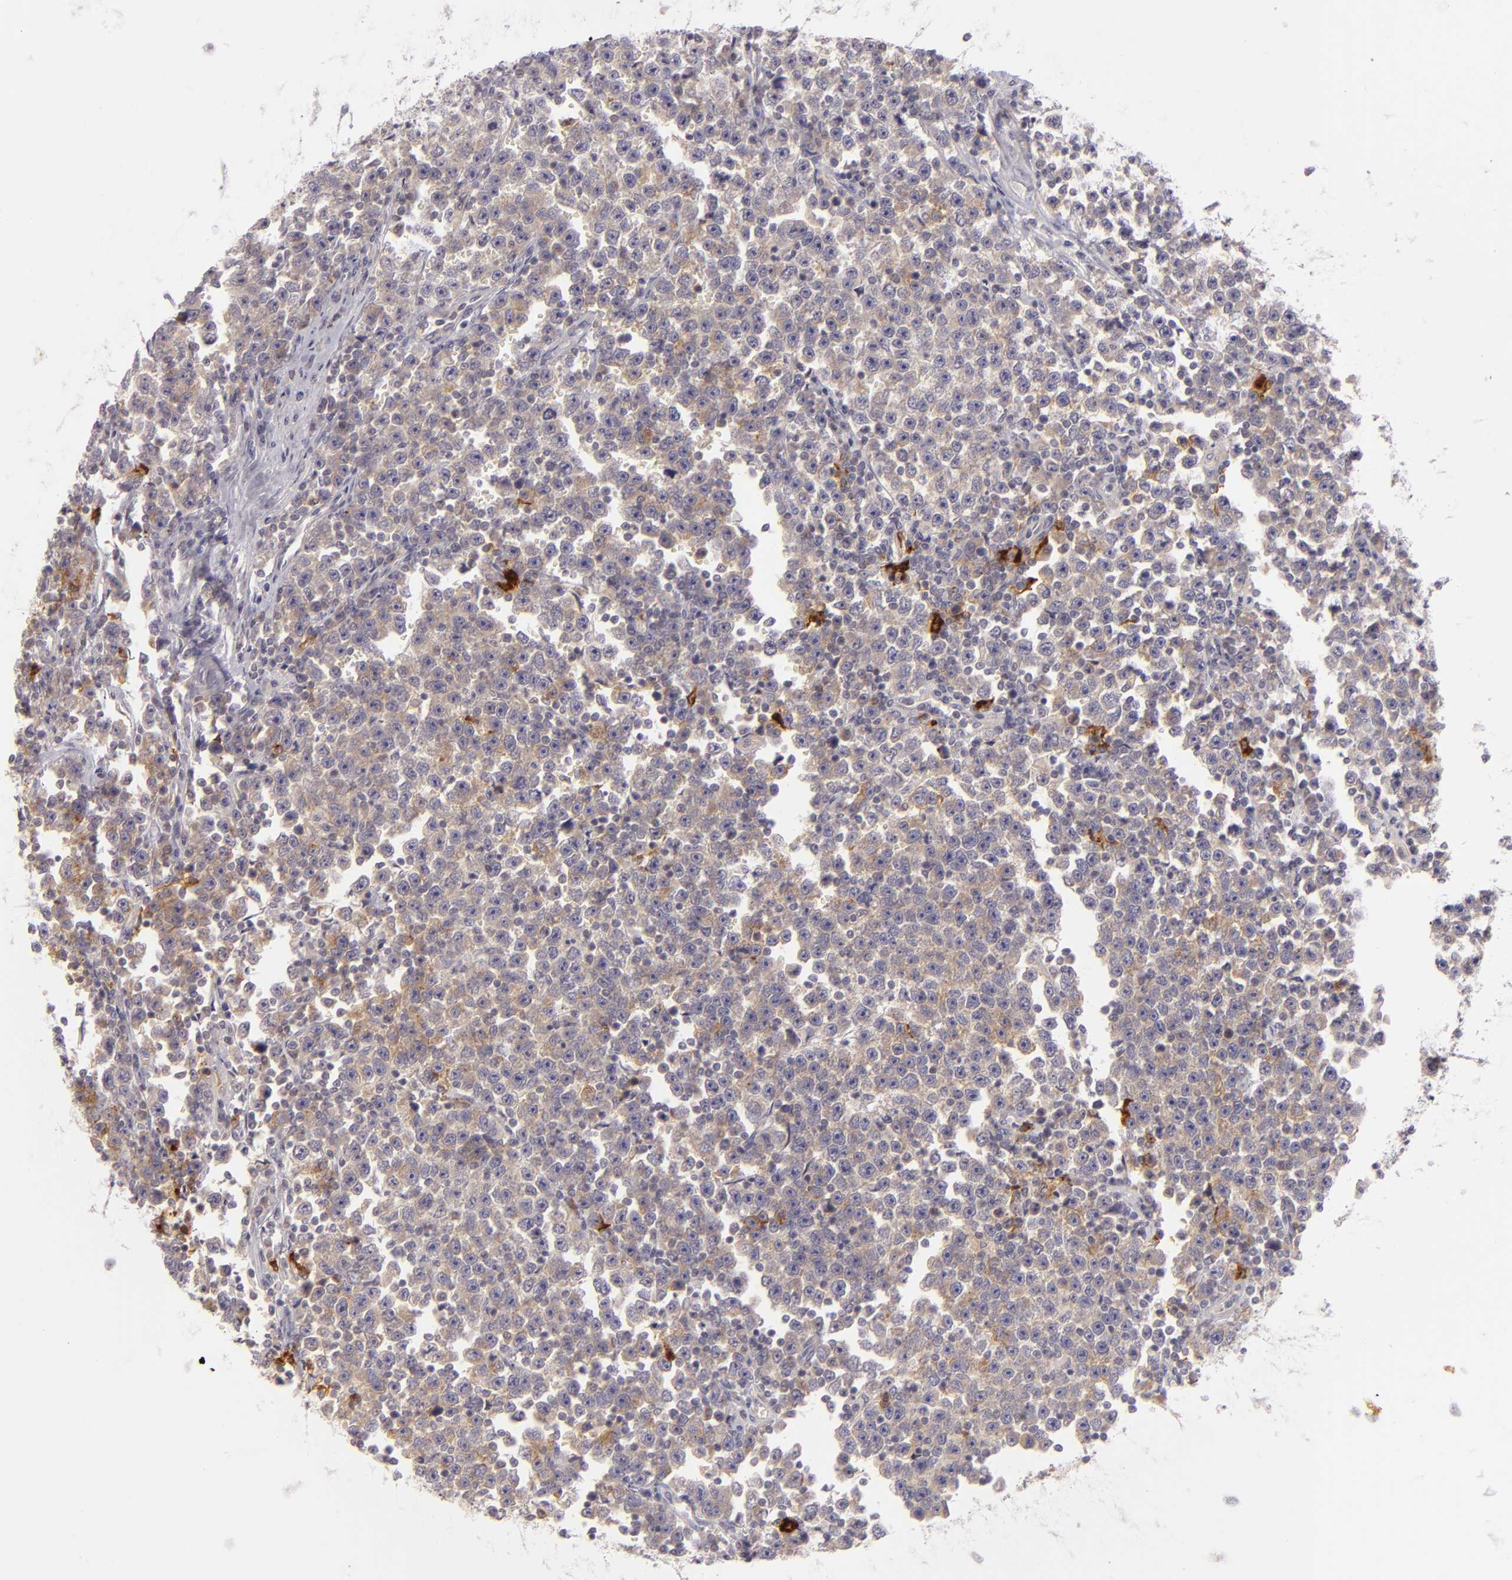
{"staining": {"intensity": "moderate", "quantity": "25%-75%", "location": "cytoplasmic/membranous"}, "tissue": "testis cancer", "cell_type": "Tumor cells", "image_type": "cancer", "snomed": [{"axis": "morphology", "description": "Seminoma, NOS"}, {"axis": "topography", "description": "Testis"}], "caption": "Immunohistochemical staining of testis cancer (seminoma) demonstrates medium levels of moderate cytoplasmic/membranous protein positivity in approximately 25%-75% of tumor cells.", "gene": "CD83", "patient": {"sex": "male", "age": 43}}